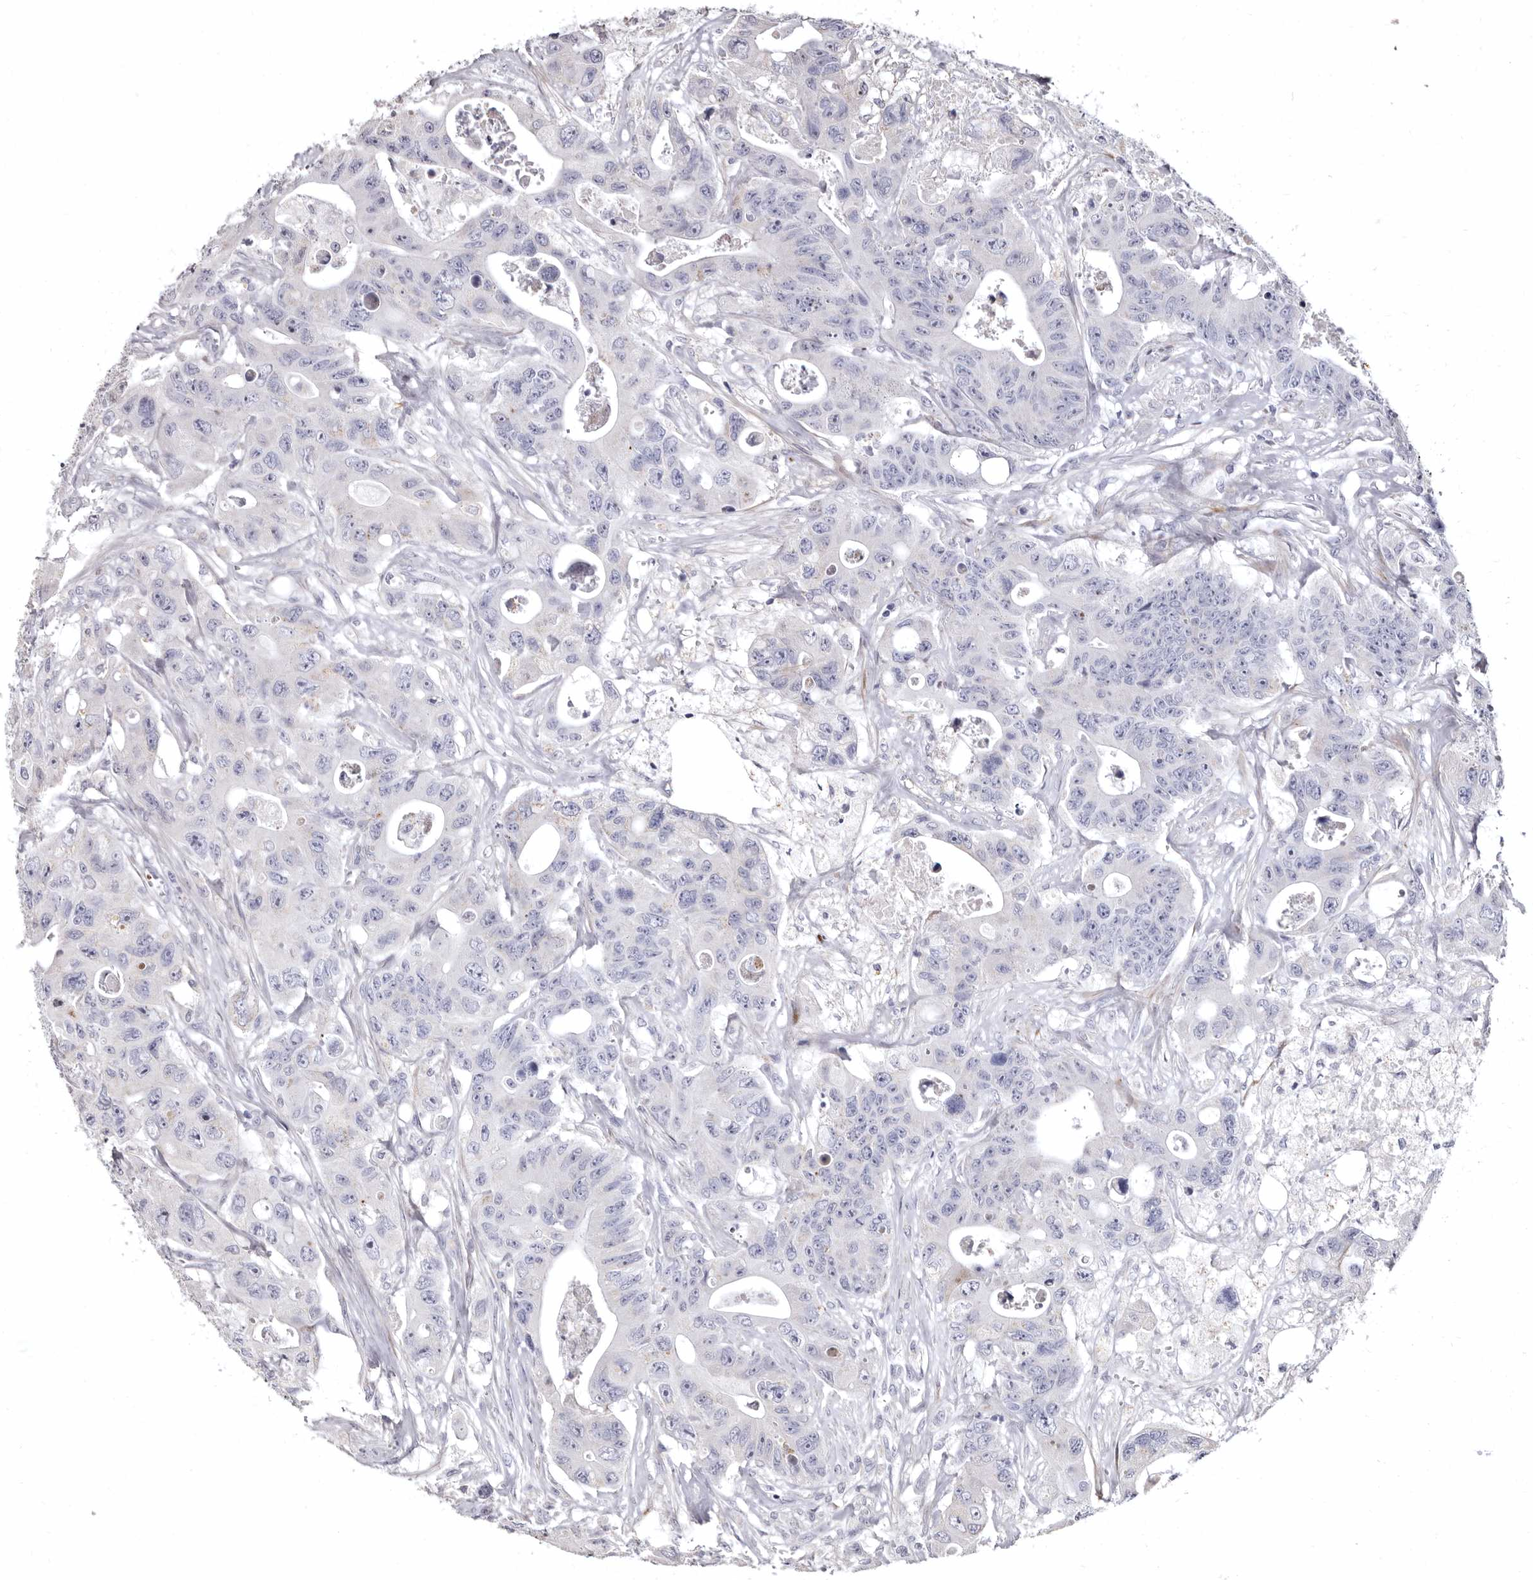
{"staining": {"intensity": "negative", "quantity": "none", "location": "none"}, "tissue": "colorectal cancer", "cell_type": "Tumor cells", "image_type": "cancer", "snomed": [{"axis": "morphology", "description": "Adenocarcinoma, NOS"}, {"axis": "topography", "description": "Colon"}], "caption": "High power microscopy photomicrograph of an immunohistochemistry image of colorectal cancer, revealing no significant positivity in tumor cells.", "gene": "AIDA", "patient": {"sex": "female", "age": 46}}